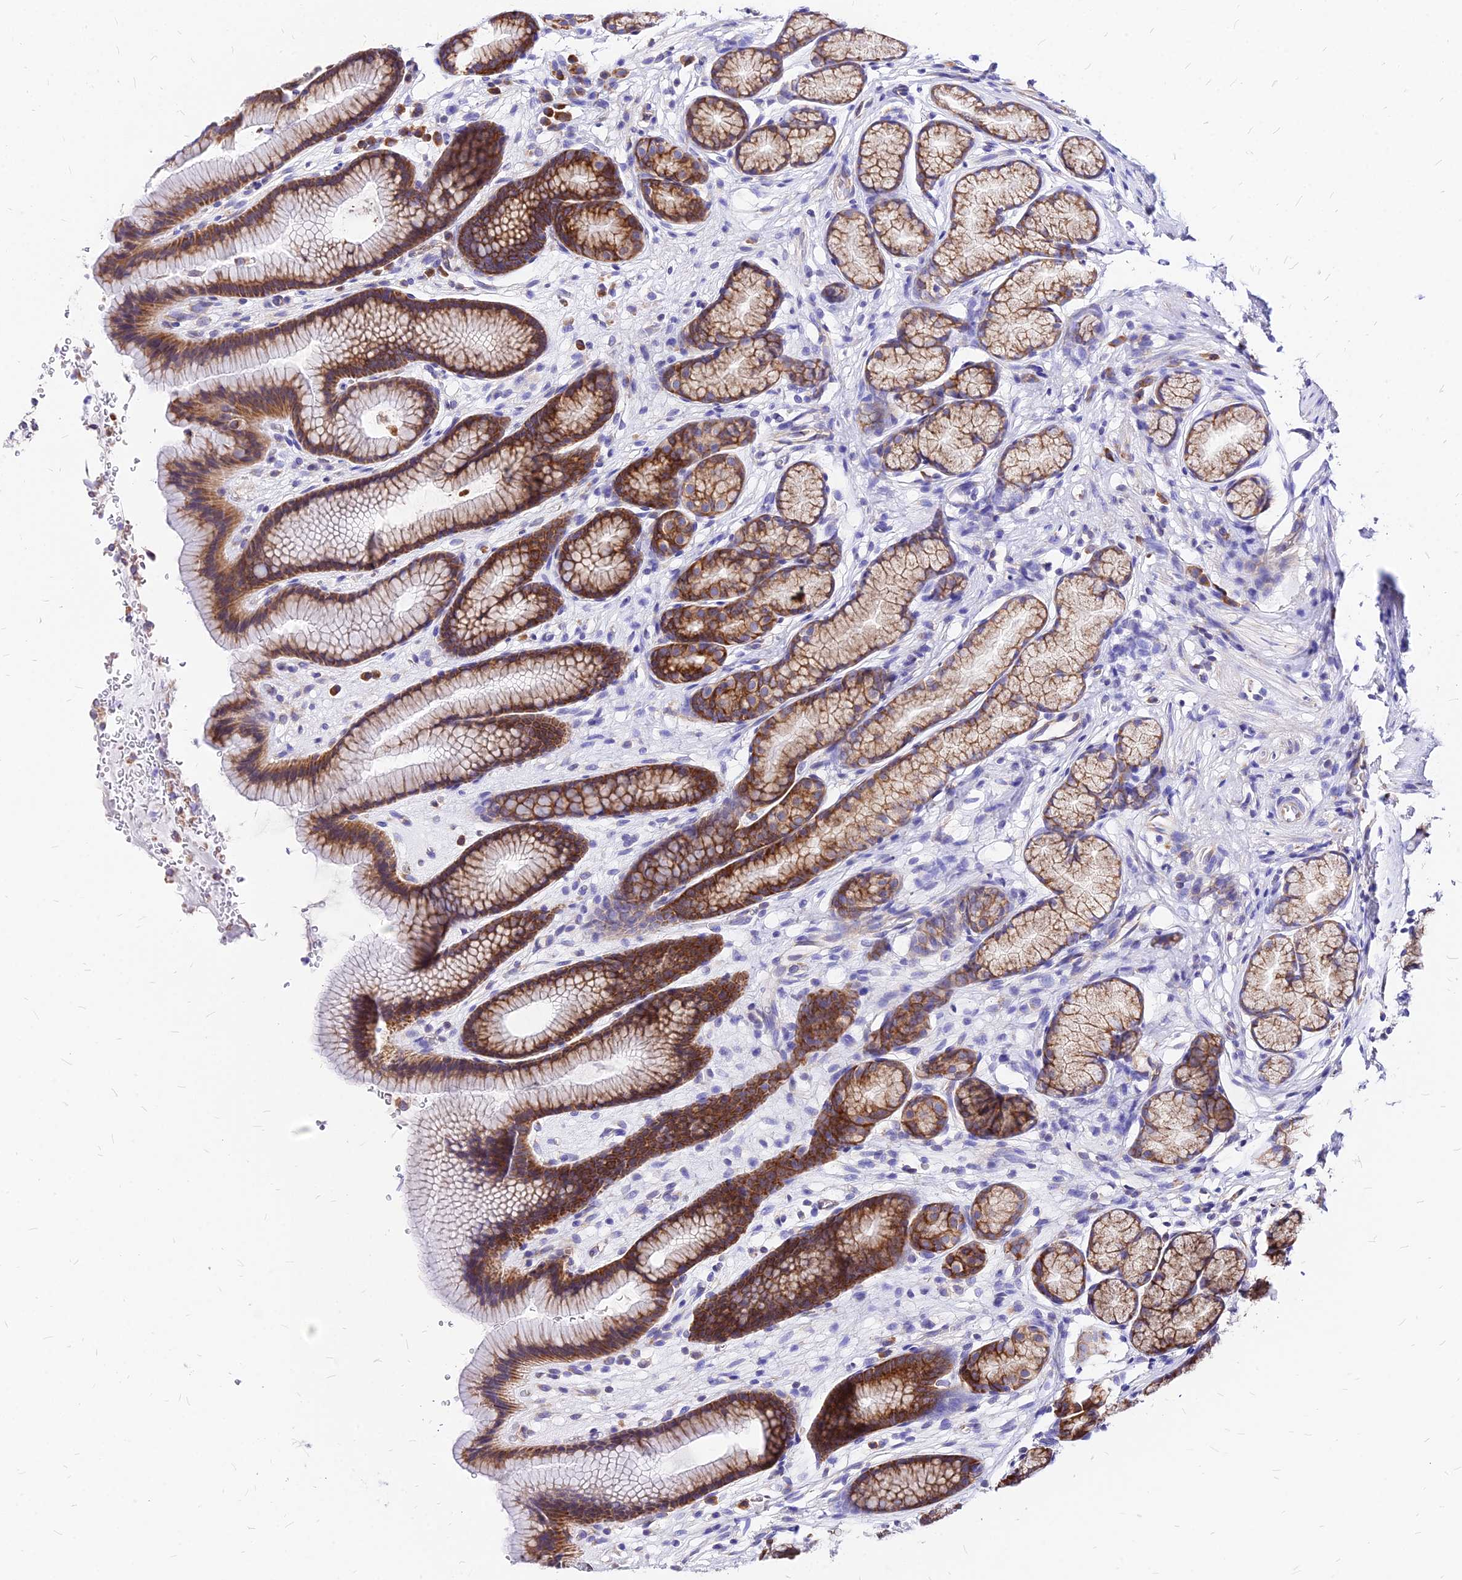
{"staining": {"intensity": "strong", "quantity": ">75%", "location": "cytoplasmic/membranous"}, "tissue": "stomach", "cell_type": "Glandular cells", "image_type": "normal", "snomed": [{"axis": "morphology", "description": "Normal tissue, NOS"}, {"axis": "topography", "description": "Stomach"}], "caption": "Immunohistochemical staining of unremarkable stomach displays strong cytoplasmic/membranous protein positivity in about >75% of glandular cells. (Brightfield microscopy of DAB IHC at high magnification).", "gene": "RPL19", "patient": {"sex": "male", "age": 42}}